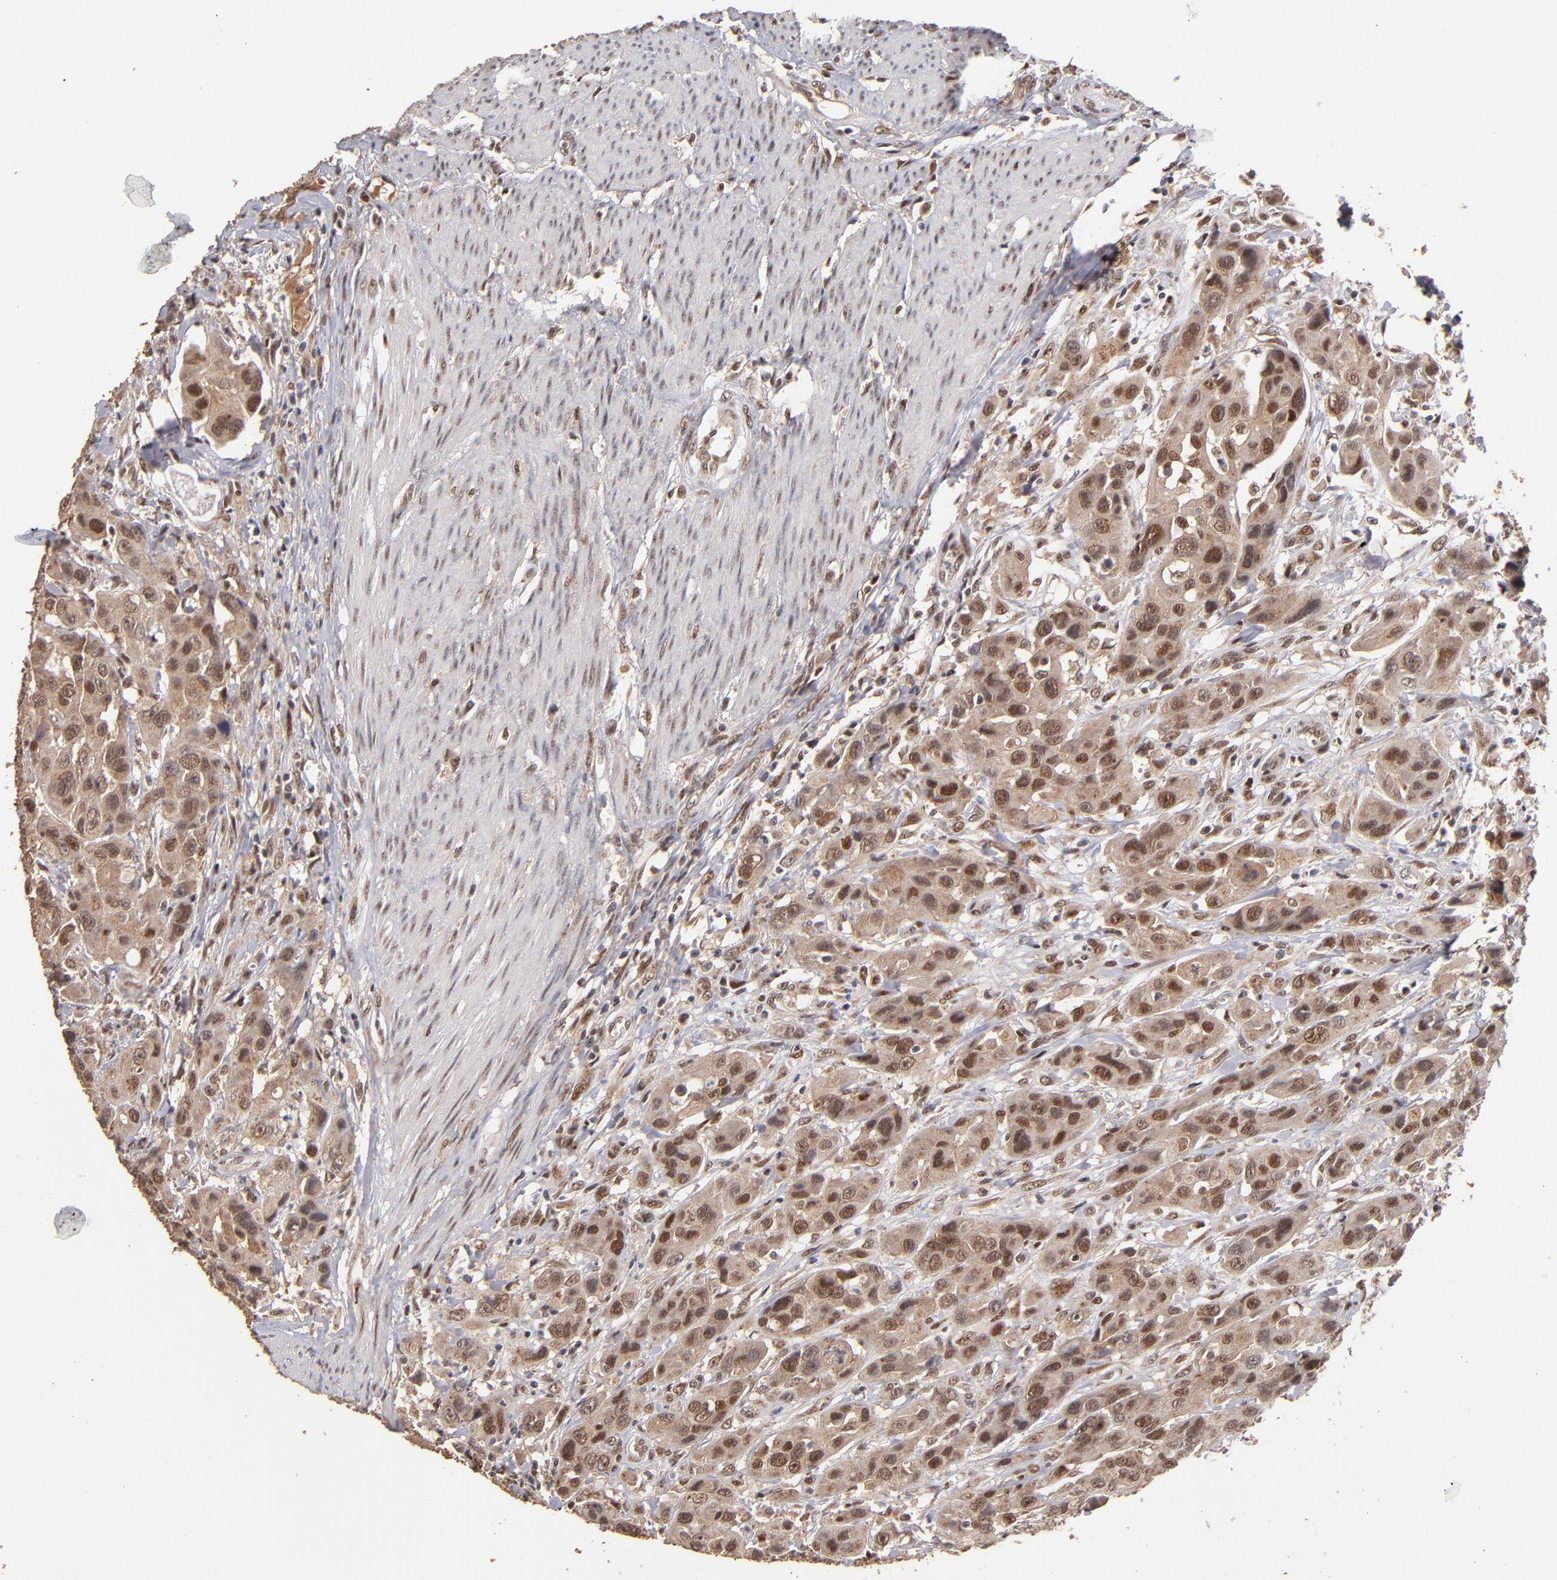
{"staining": {"intensity": "moderate", "quantity": ">75%", "location": "cytoplasmic/membranous,nuclear"}, "tissue": "urothelial cancer", "cell_type": "Tumor cells", "image_type": "cancer", "snomed": [{"axis": "morphology", "description": "Urothelial carcinoma, High grade"}, {"axis": "topography", "description": "Urinary bladder"}], "caption": "Immunohistochemical staining of high-grade urothelial carcinoma shows medium levels of moderate cytoplasmic/membranous and nuclear protein positivity in approximately >75% of tumor cells. (DAB (3,3'-diaminobenzidine) IHC, brown staining for protein, blue staining for nuclei).", "gene": "EAPP", "patient": {"sex": "male", "age": 73}}